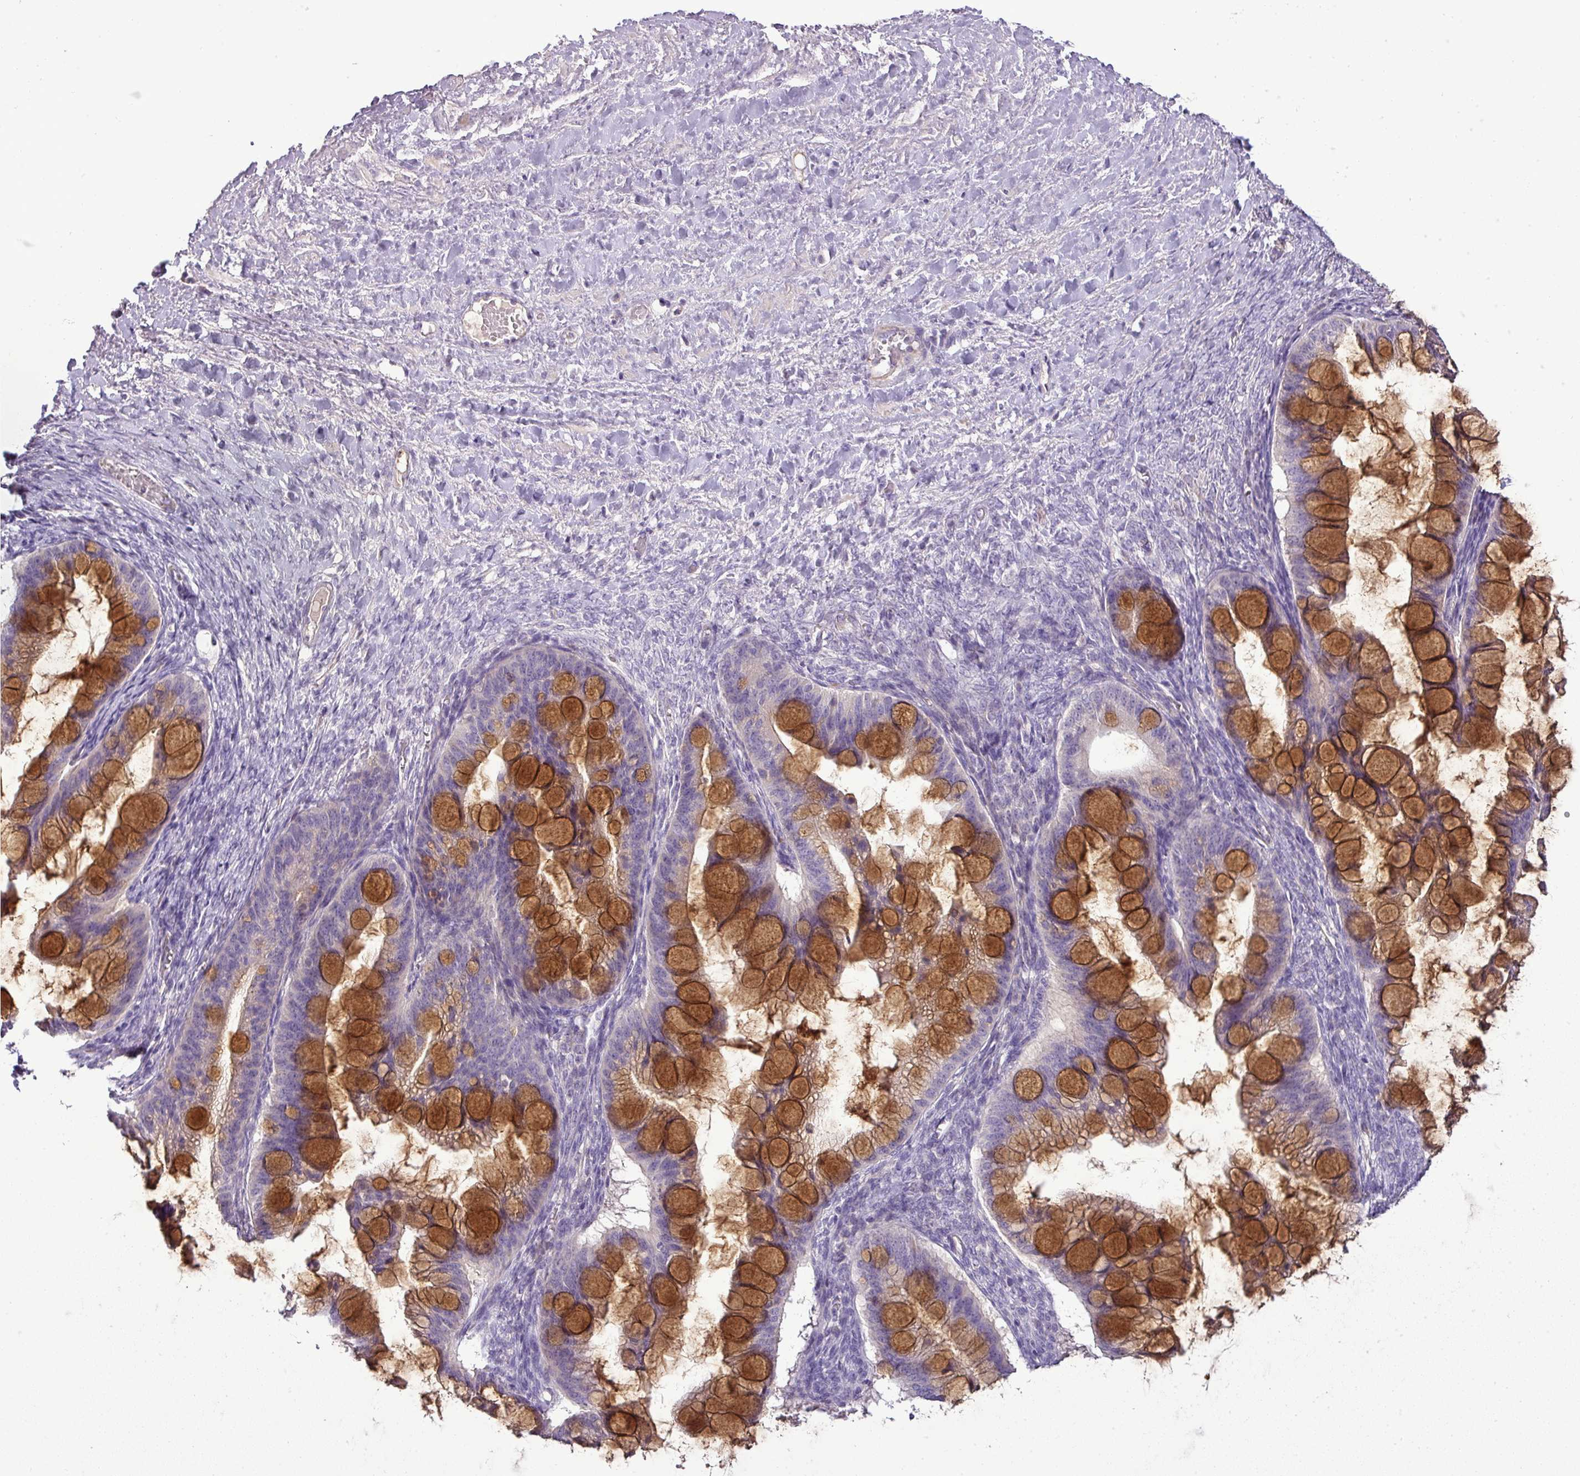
{"staining": {"intensity": "strong", "quantity": "25%-75%", "location": "cytoplasmic/membranous"}, "tissue": "ovarian cancer", "cell_type": "Tumor cells", "image_type": "cancer", "snomed": [{"axis": "morphology", "description": "Cystadenocarcinoma, mucinous, NOS"}, {"axis": "topography", "description": "Ovary"}], "caption": "This is an image of immunohistochemistry staining of mucinous cystadenocarcinoma (ovarian), which shows strong positivity in the cytoplasmic/membranous of tumor cells.", "gene": "BRINP2", "patient": {"sex": "female", "age": 73}}